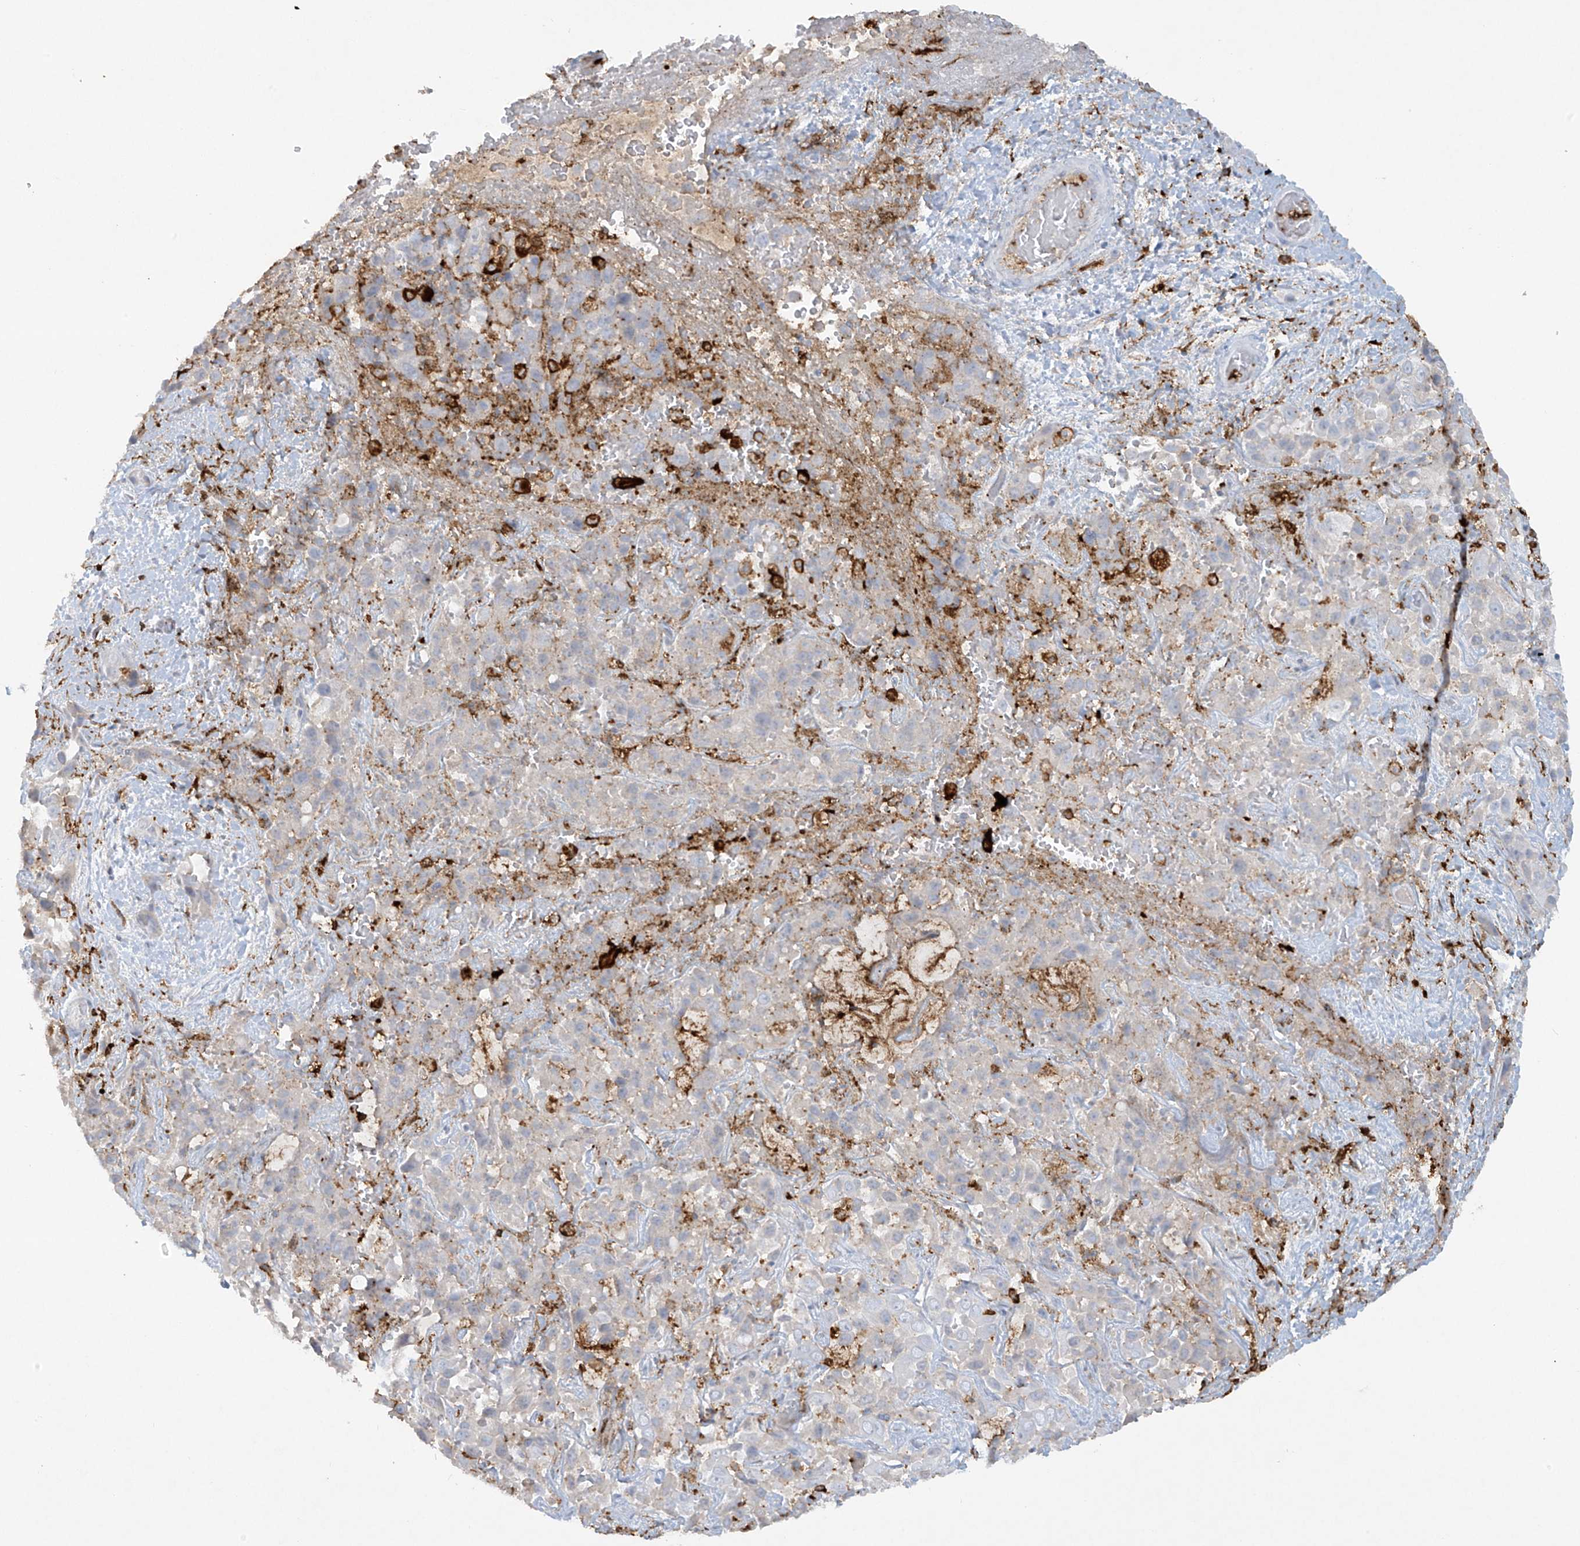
{"staining": {"intensity": "negative", "quantity": "none", "location": "none"}, "tissue": "liver cancer", "cell_type": "Tumor cells", "image_type": "cancer", "snomed": [{"axis": "morphology", "description": "Cholangiocarcinoma"}, {"axis": "topography", "description": "Liver"}], "caption": "Immunohistochemical staining of human liver cancer (cholangiocarcinoma) reveals no significant expression in tumor cells.", "gene": "FCGR3A", "patient": {"sex": "female", "age": 52}}